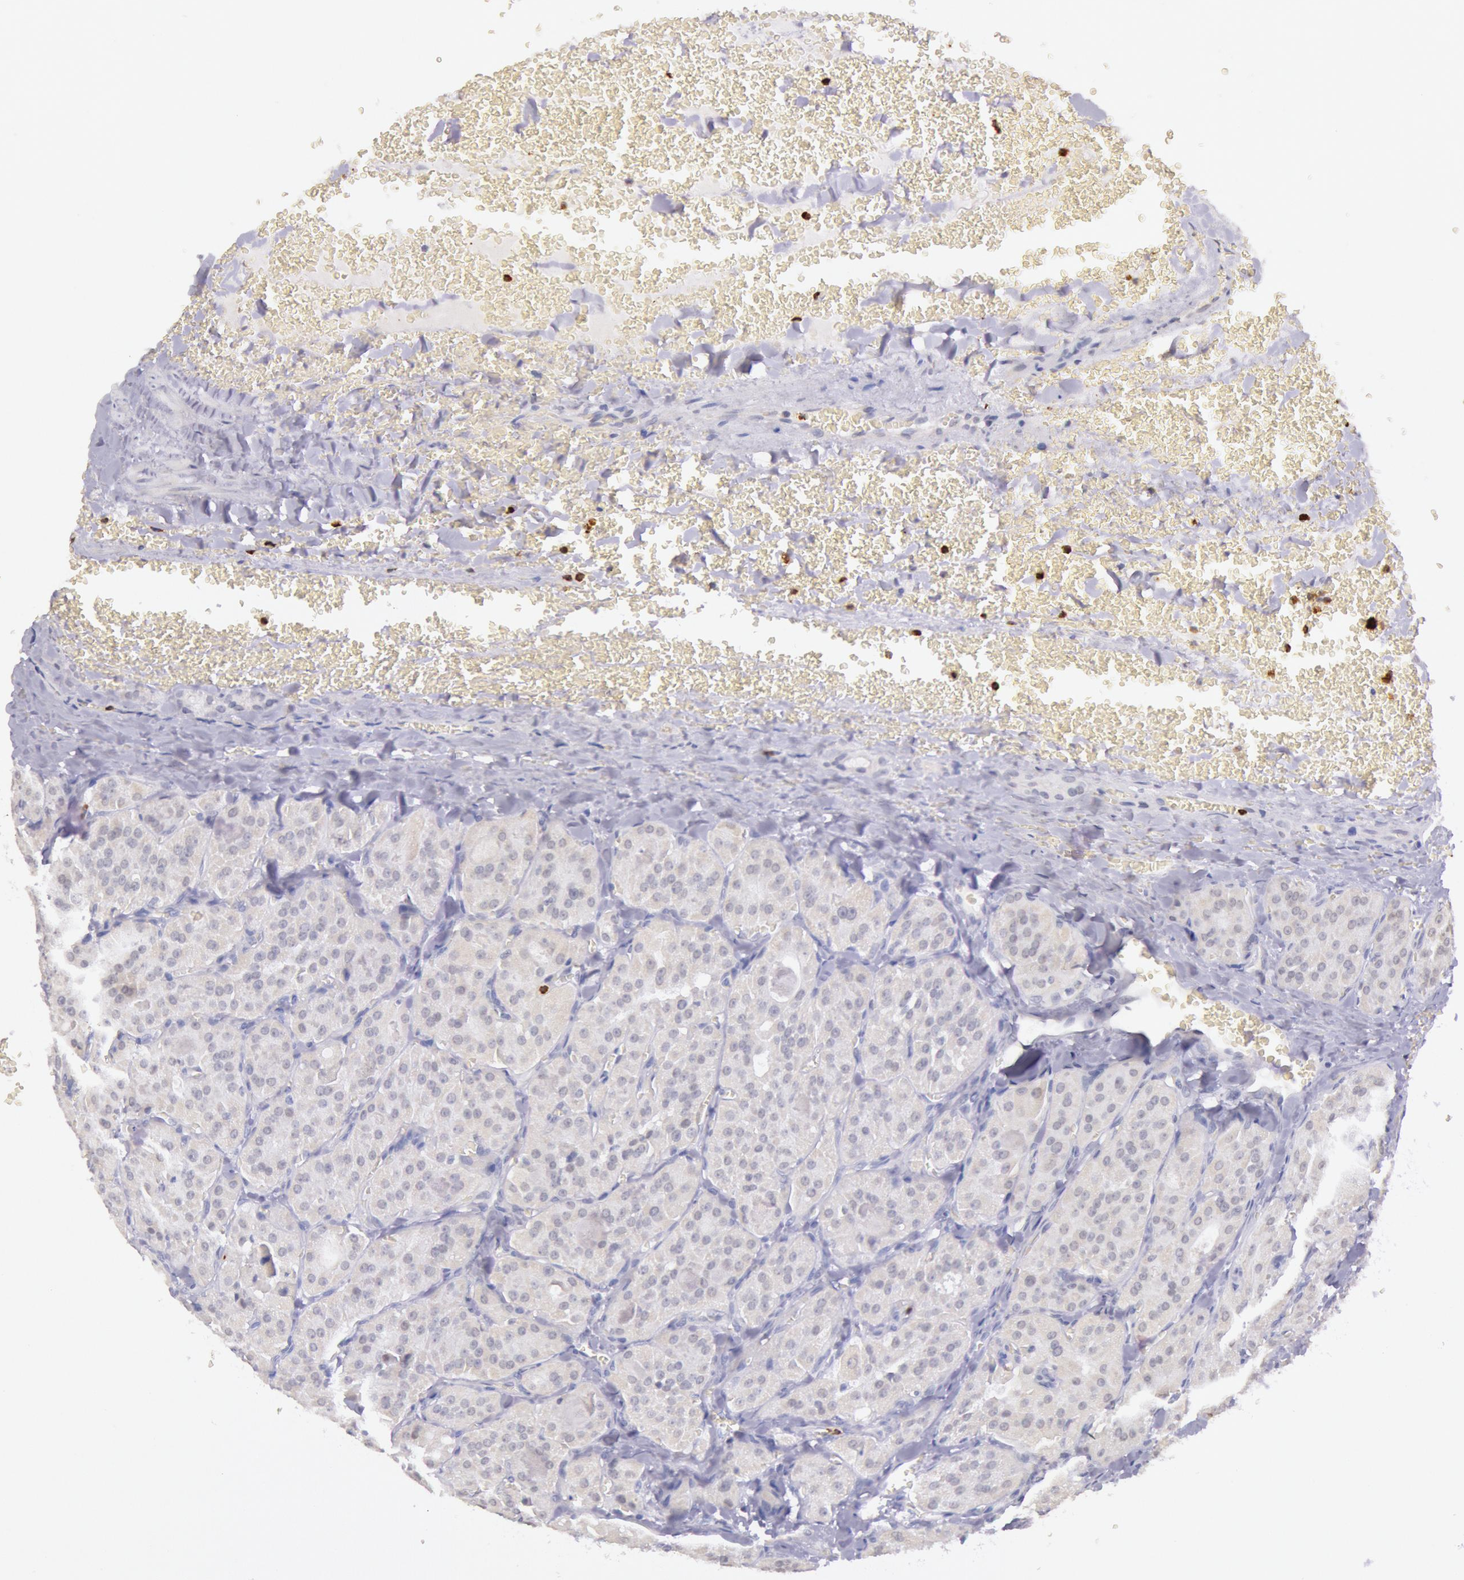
{"staining": {"intensity": "negative", "quantity": "none", "location": "none"}, "tissue": "thyroid cancer", "cell_type": "Tumor cells", "image_type": "cancer", "snomed": [{"axis": "morphology", "description": "Carcinoma, NOS"}, {"axis": "topography", "description": "Thyroid gland"}], "caption": "An immunohistochemistry photomicrograph of thyroid cancer is shown. There is no staining in tumor cells of thyroid cancer.", "gene": "KDM6A", "patient": {"sex": "male", "age": 76}}